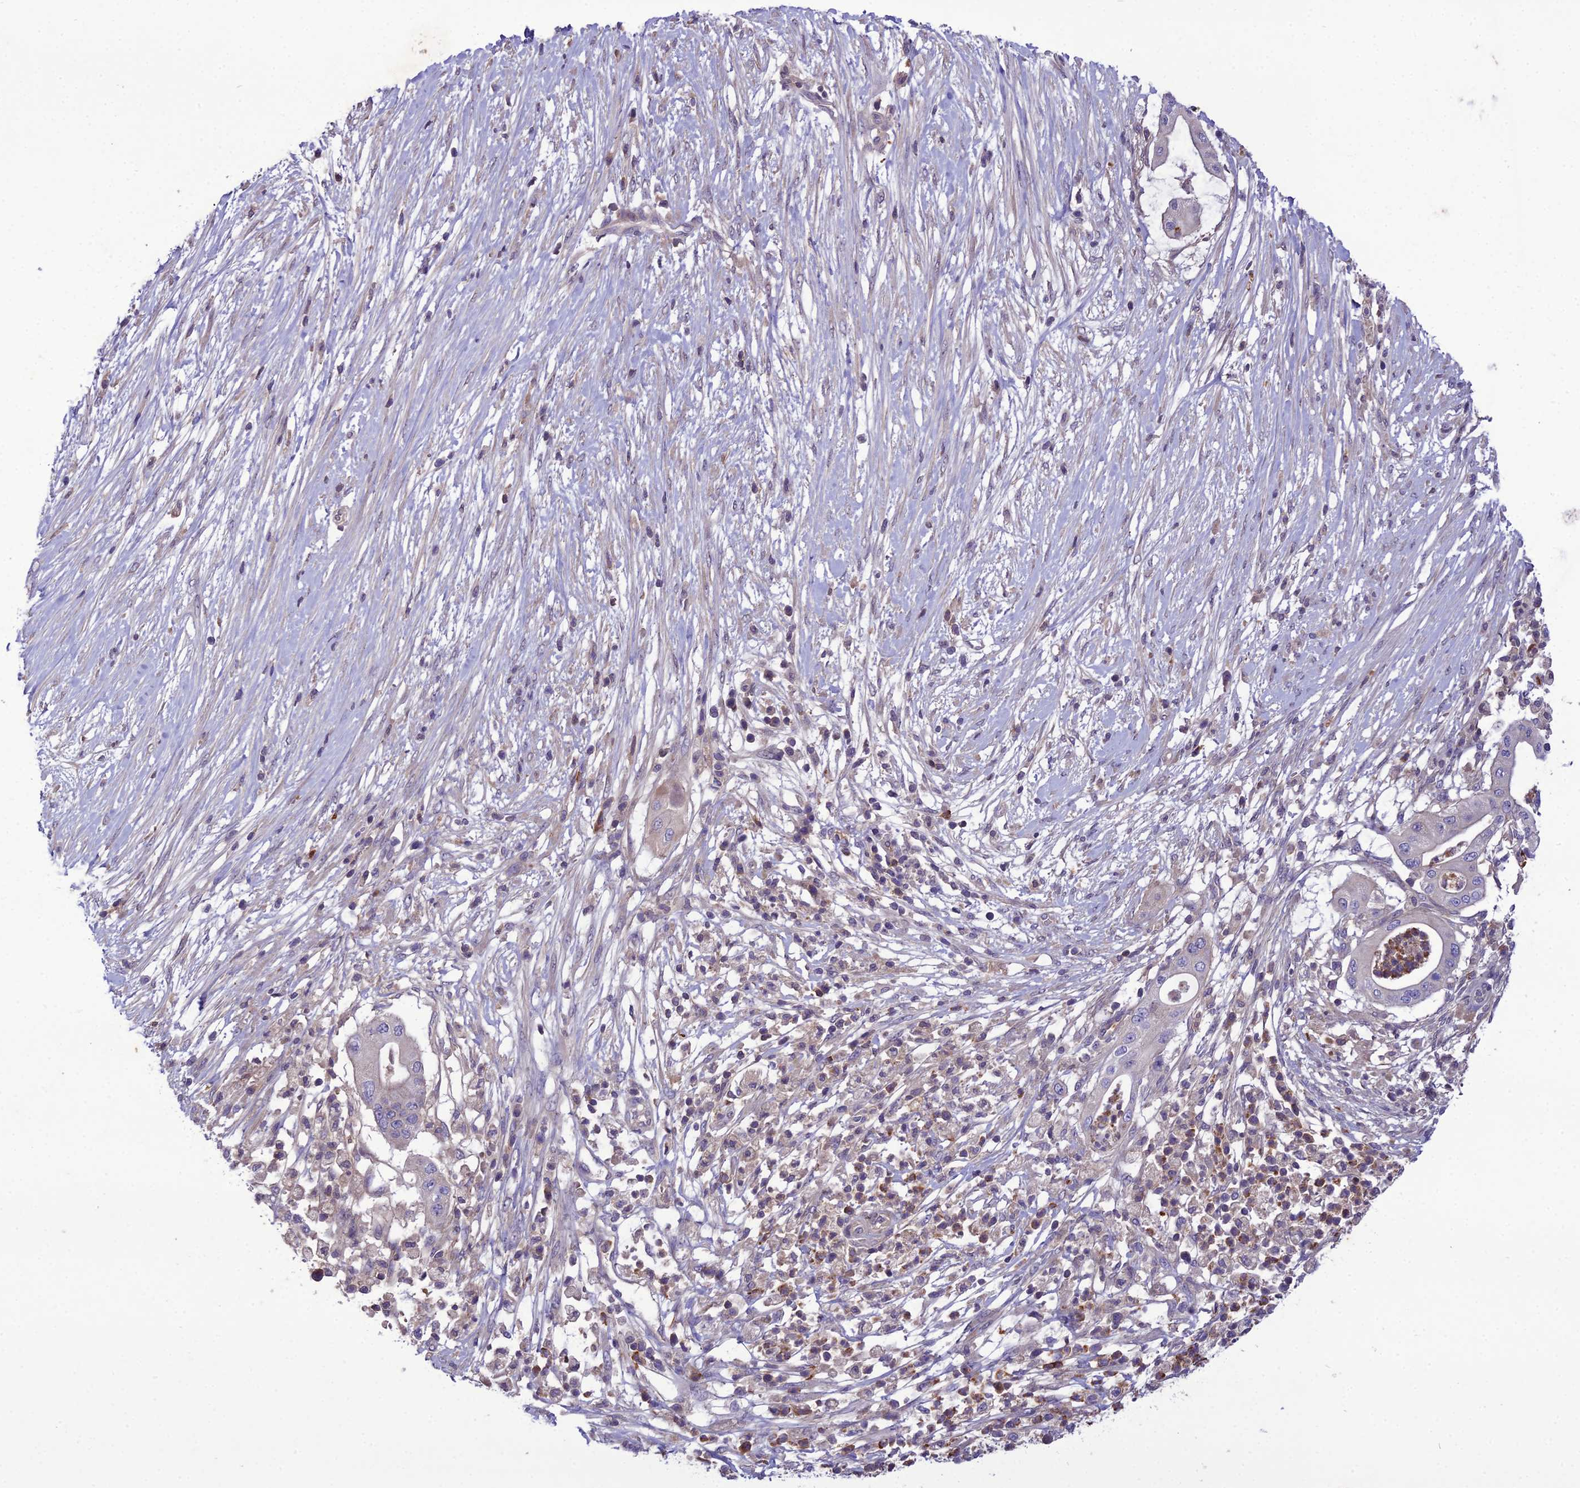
{"staining": {"intensity": "negative", "quantity": "none", "location": "none"}, "tissue": "pancreatic cancer", "cell_type": "Tumor cells", "image_type": "cancer", "snomed": [{"axis": "morphology", "description": "Adenocarcinoma, NOS"}, {"axis": "topography", "description": "Pancreas"}], "caption": "Human pancreatic cancer (adenocarcinoma) stained for a protein using immunohistochemistry (IHC) shows no staining in tumor cells.", "gene": "GDF6", "patient": {"sex": "male", "age": 68}}